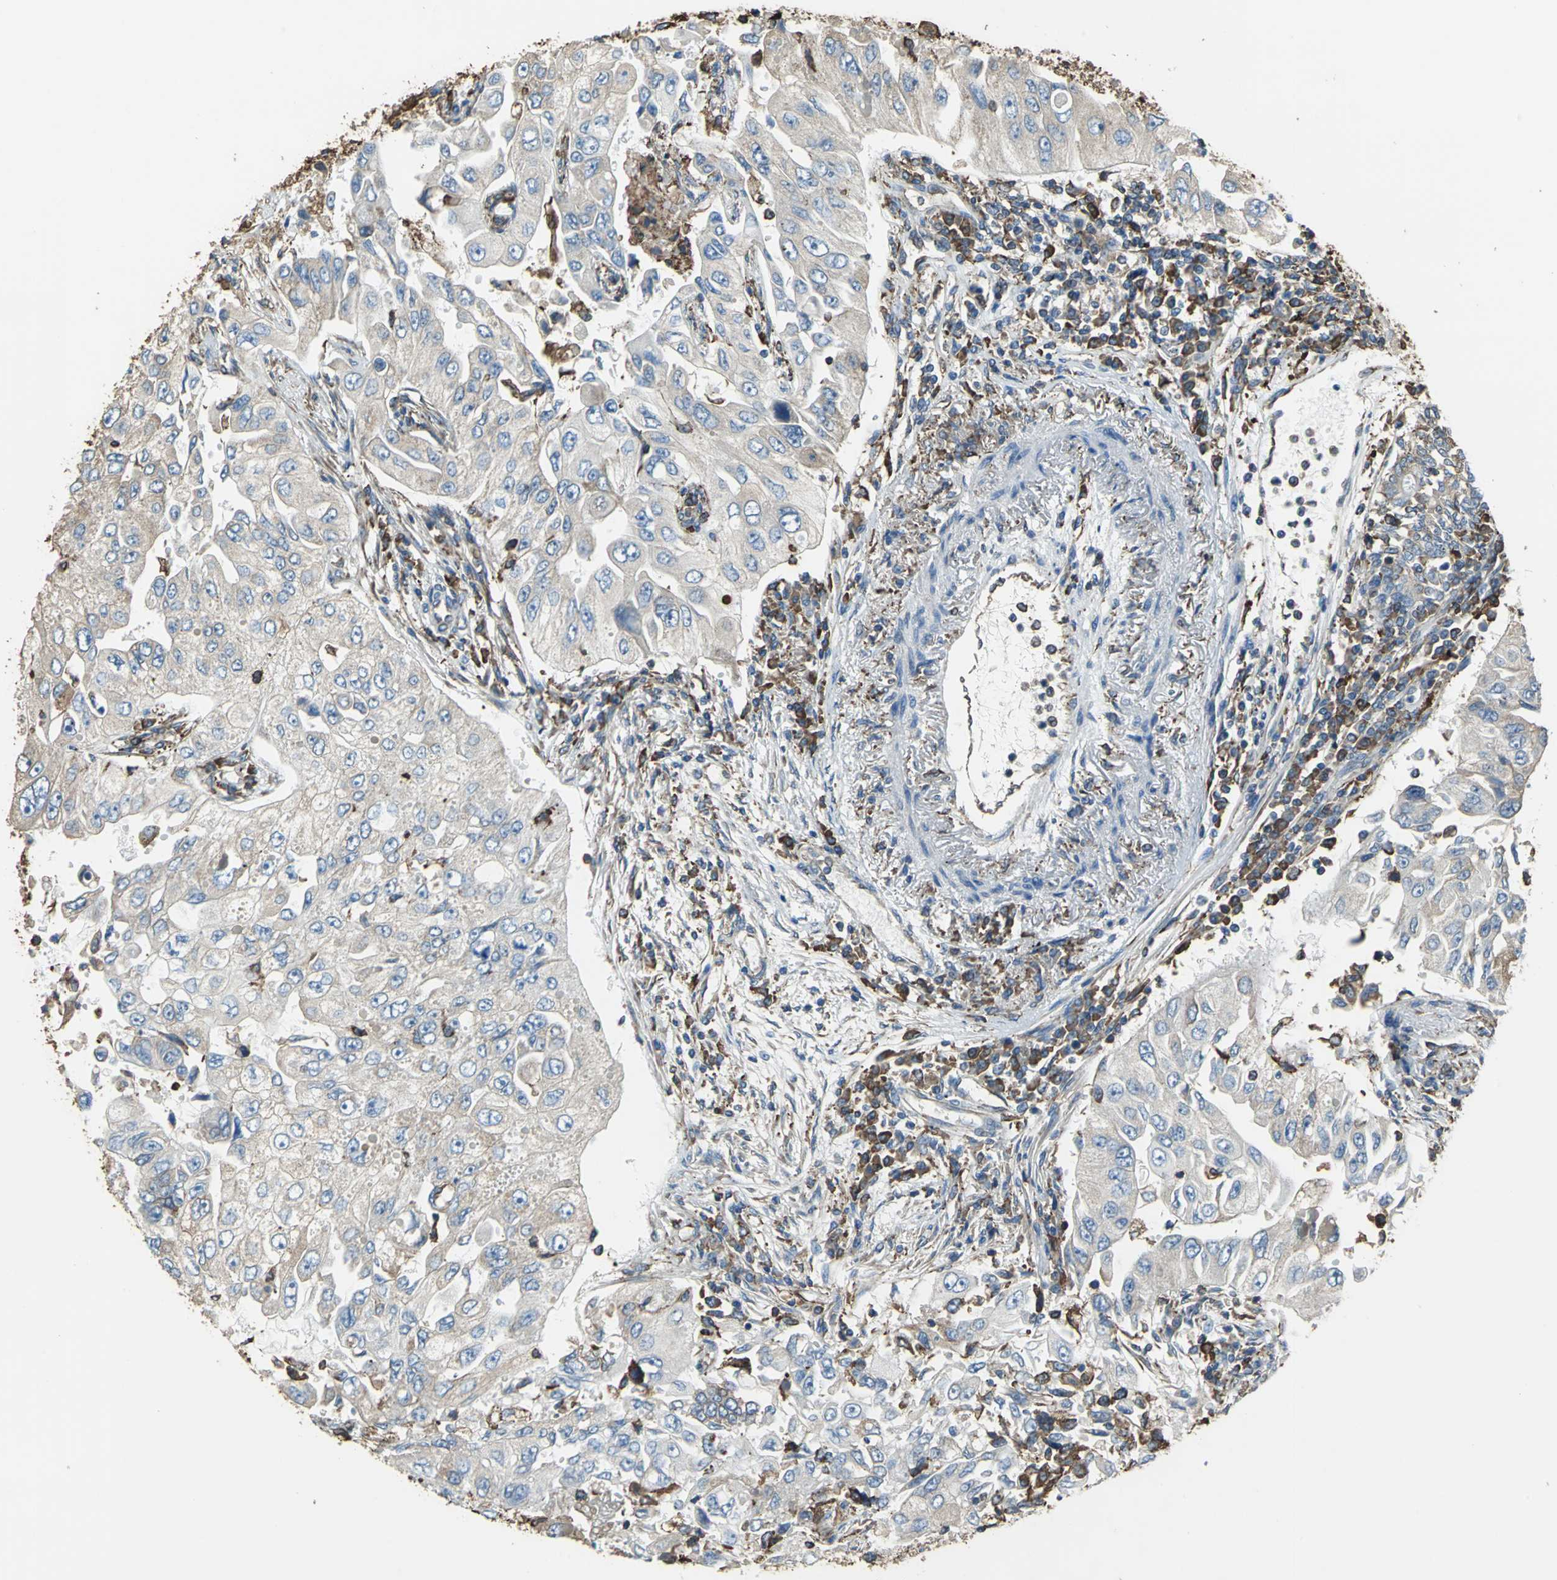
{"staining": {"intensity": "weak", "quantity": "25%-75%", "location": "cytoplasmic/membranous"}, "tissue": "lung cancer", "cell_type": "Tumor cells", "image_type": "cancer", "snomed": [{"axis": "morphology", "description": "Adenocarcinoma, NOS"}, {"axis": "topography", "description": "Lung"}], "caption": "DAB immunohistochemical staining of lung cancer (adenocarcinoma) shows weak cytoplasmic/membranous protein staining in about 25%-75% of tumor cells. The staining was performed using DAB (3,3'-diaminobenzidine), with brown indicating positive protein expression. Nuclei are stained blue with hematoxylin.", "gene": "GPANK1", "patient": {"sex": "male", "age": 84}}